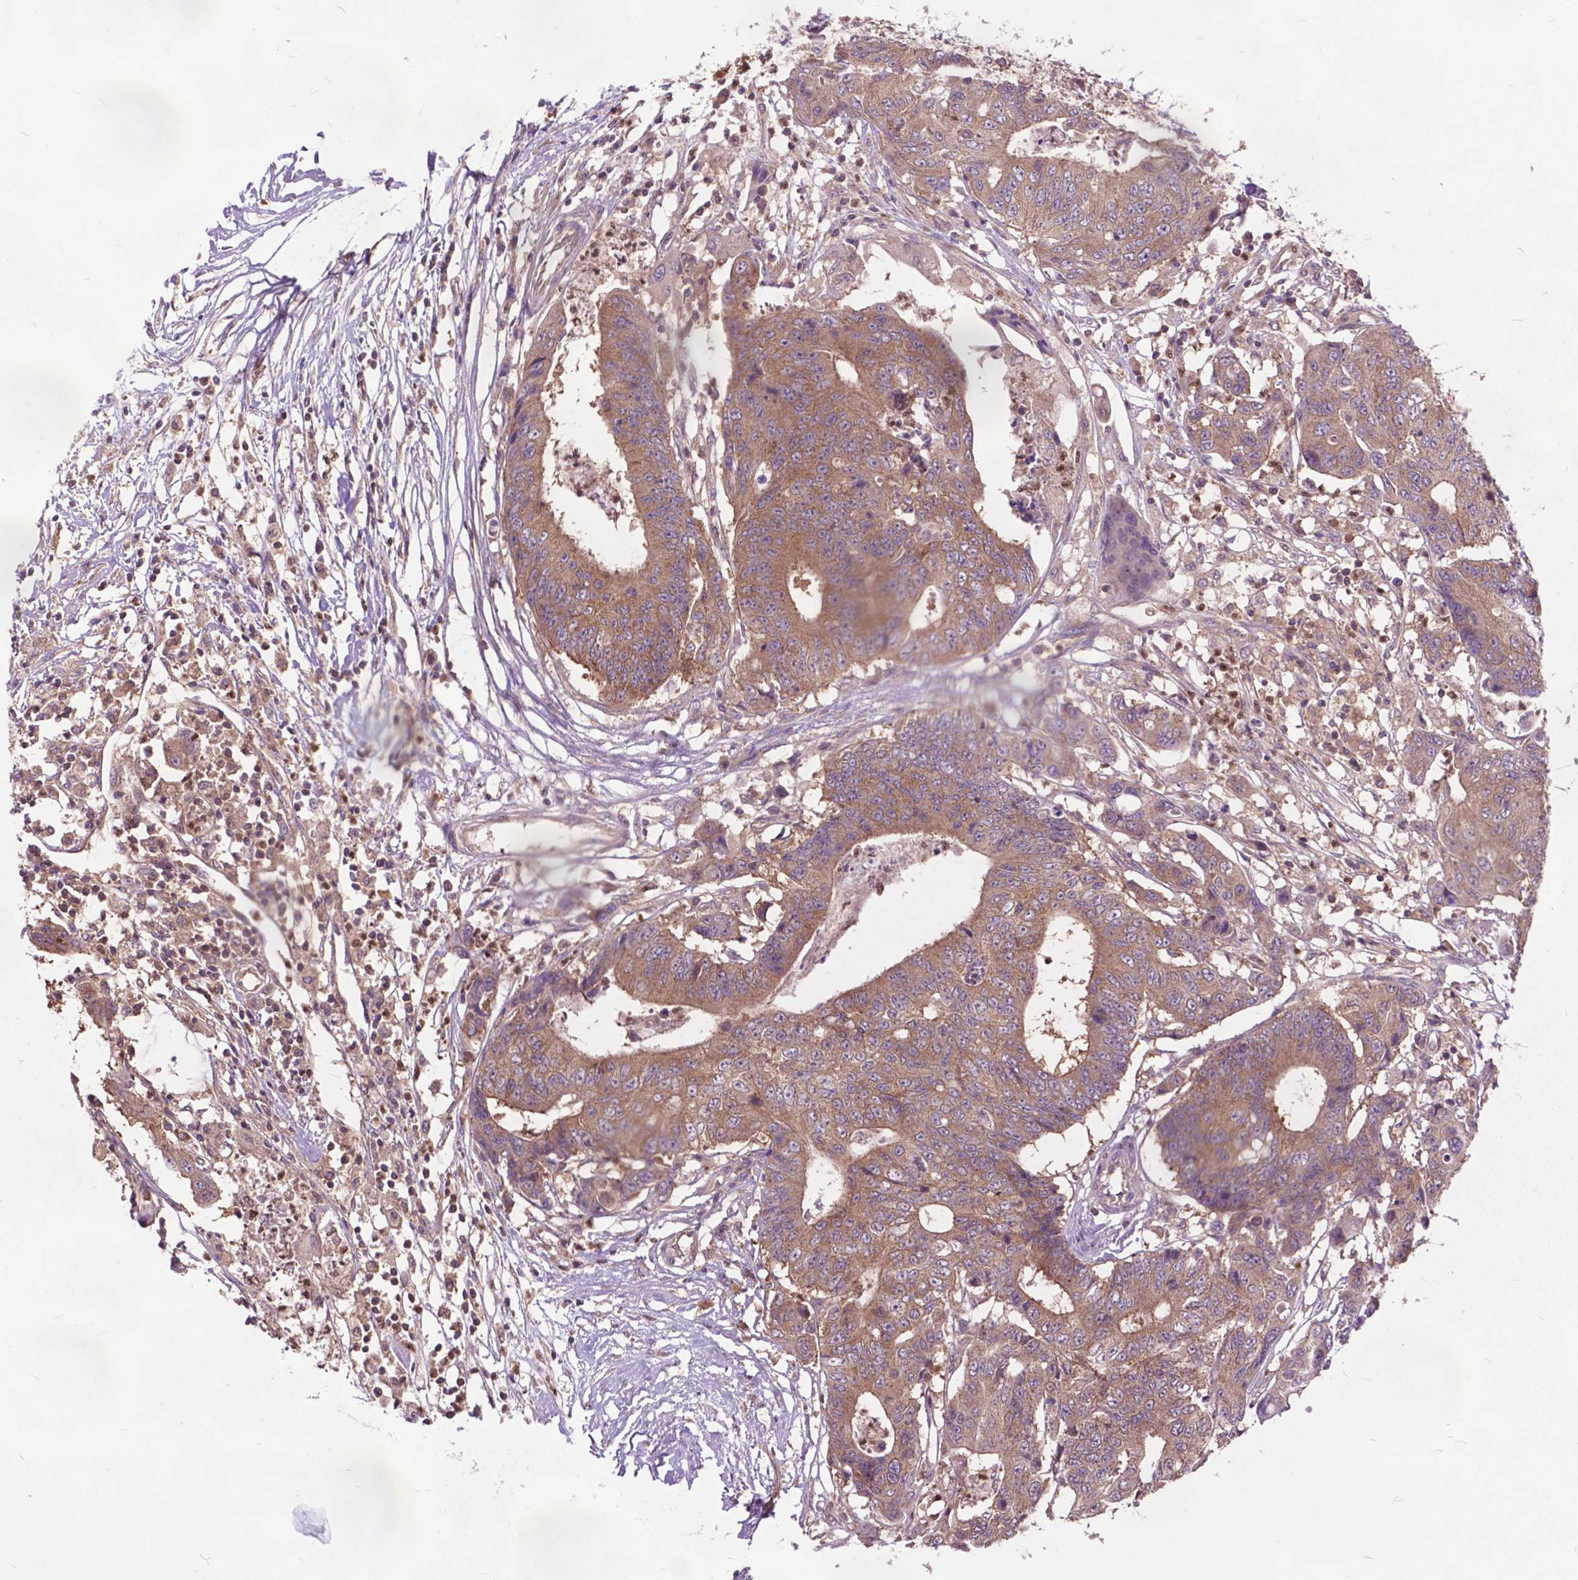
{"staining": {"intensity": "moderate", "quantity": ">75%", "location": "cytoplasmic/membranous"}, "tissue": "colorectal cancer", "cell_type": "Tumor cells", "image_type": "cancer", "snomed": [{"axis": "morphology", "description": "Adenocarcinoma, NOS"}, {"axis": "topography", "description": "Colon"}], "caption": "IHC image of neoplastic tissue: colorectal adenocarcinoma stained using IHC shows medium levels of moderate protein expression localized specifically in the cytoplasmic/membranous of tumor cells, appearing as a cytoplasmic/membranous brown color.", "gene": "ARAF", "patient": {"sex": "female", "age": 48}}